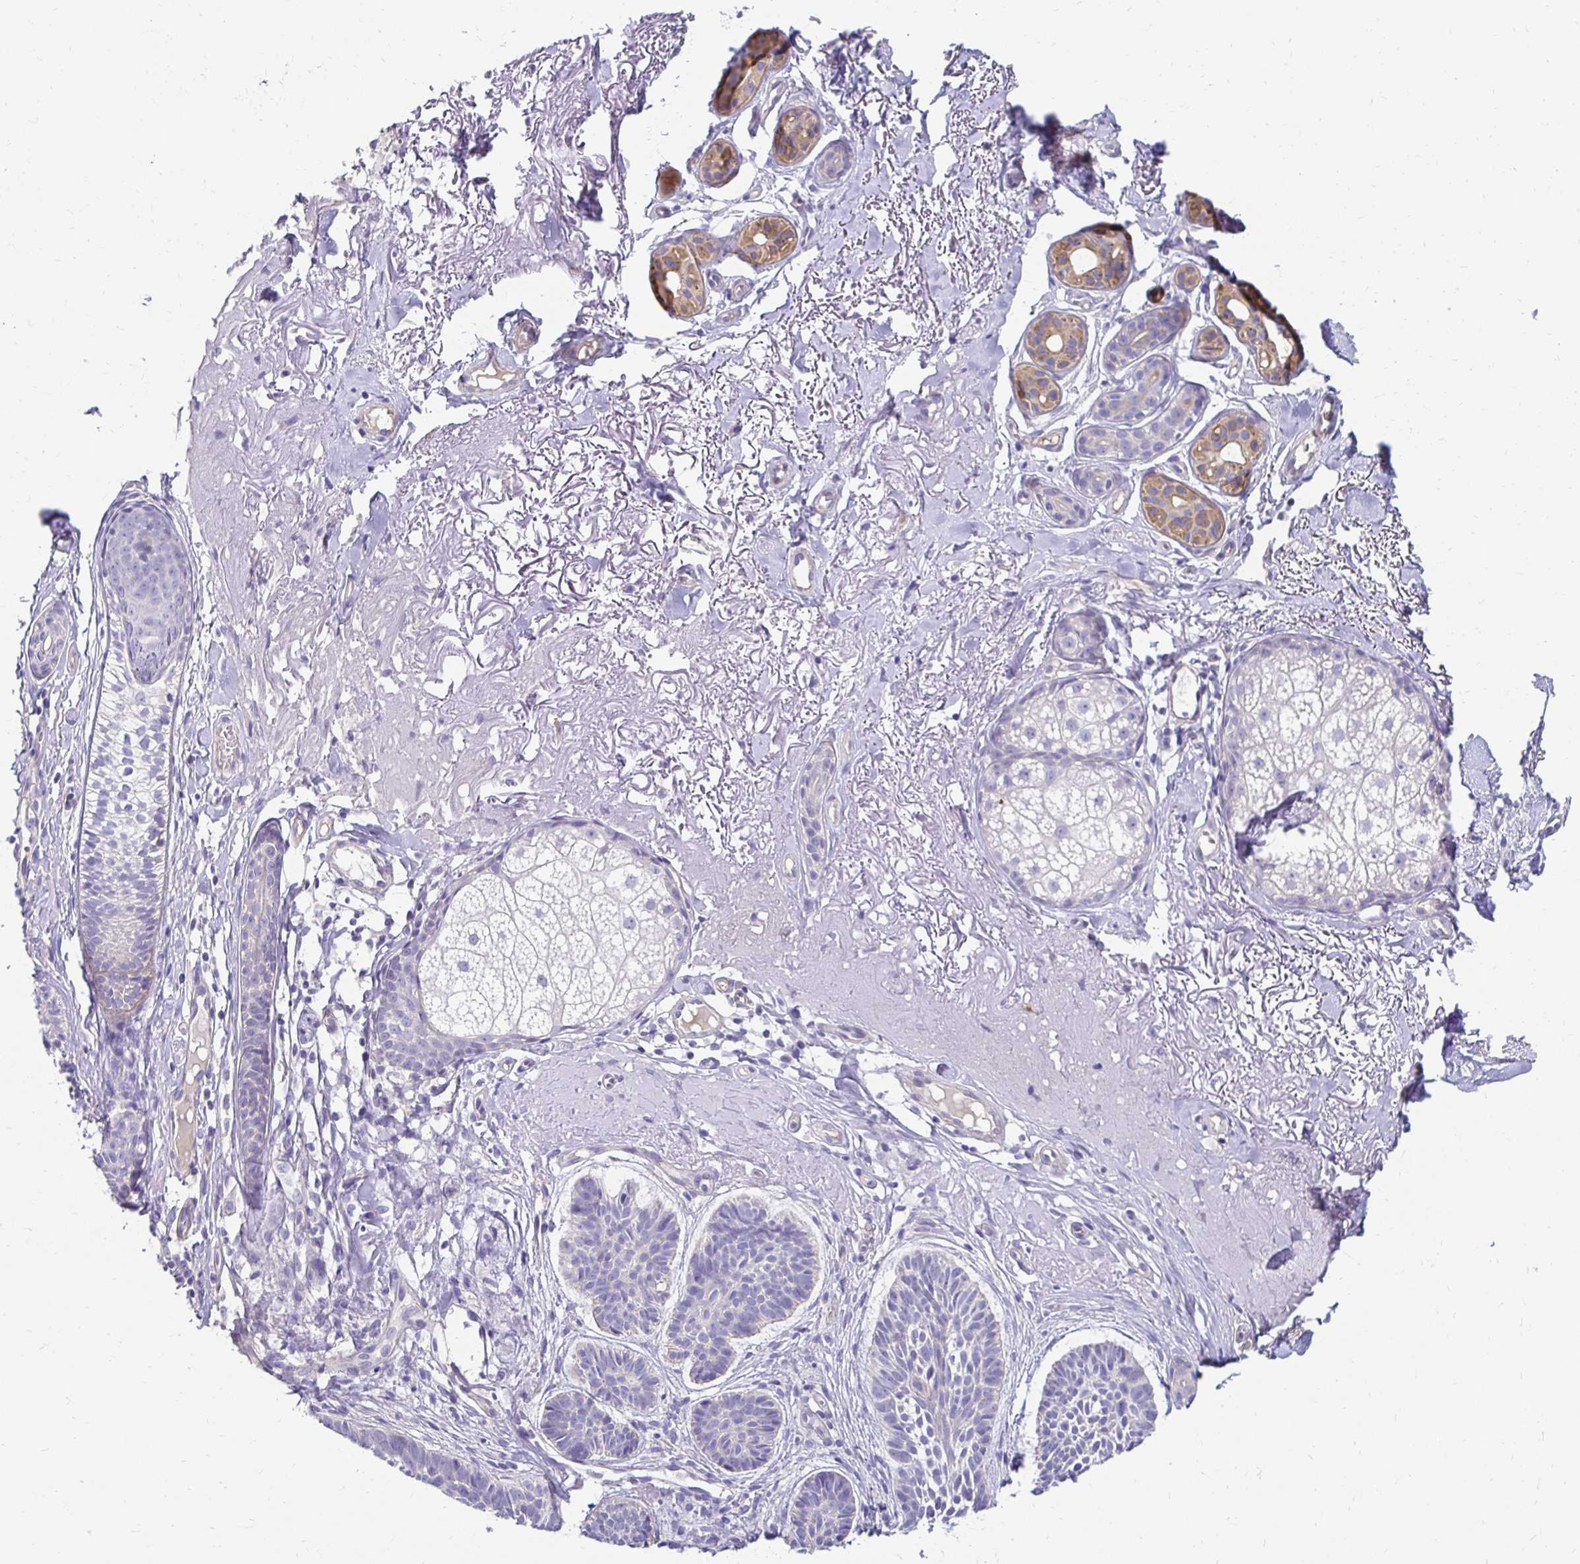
{"staining": {"intensity": "negative", "quantity": "none", "location": "none"}, "tissue": "skin cancer", "cell_type": "Tumor cells", "image_type": "cancer", "snomed": [{"axis": "morphology", "description": "Basal cell carcinoma"}, {"axis": "topography", "description": "Skin"}], "caption": "Immunohistochemical staining of skin cancer shows no significant staining in tumor cells.", "gene": "AKAP6", "patient": {"sex": "male", "age": 78}}